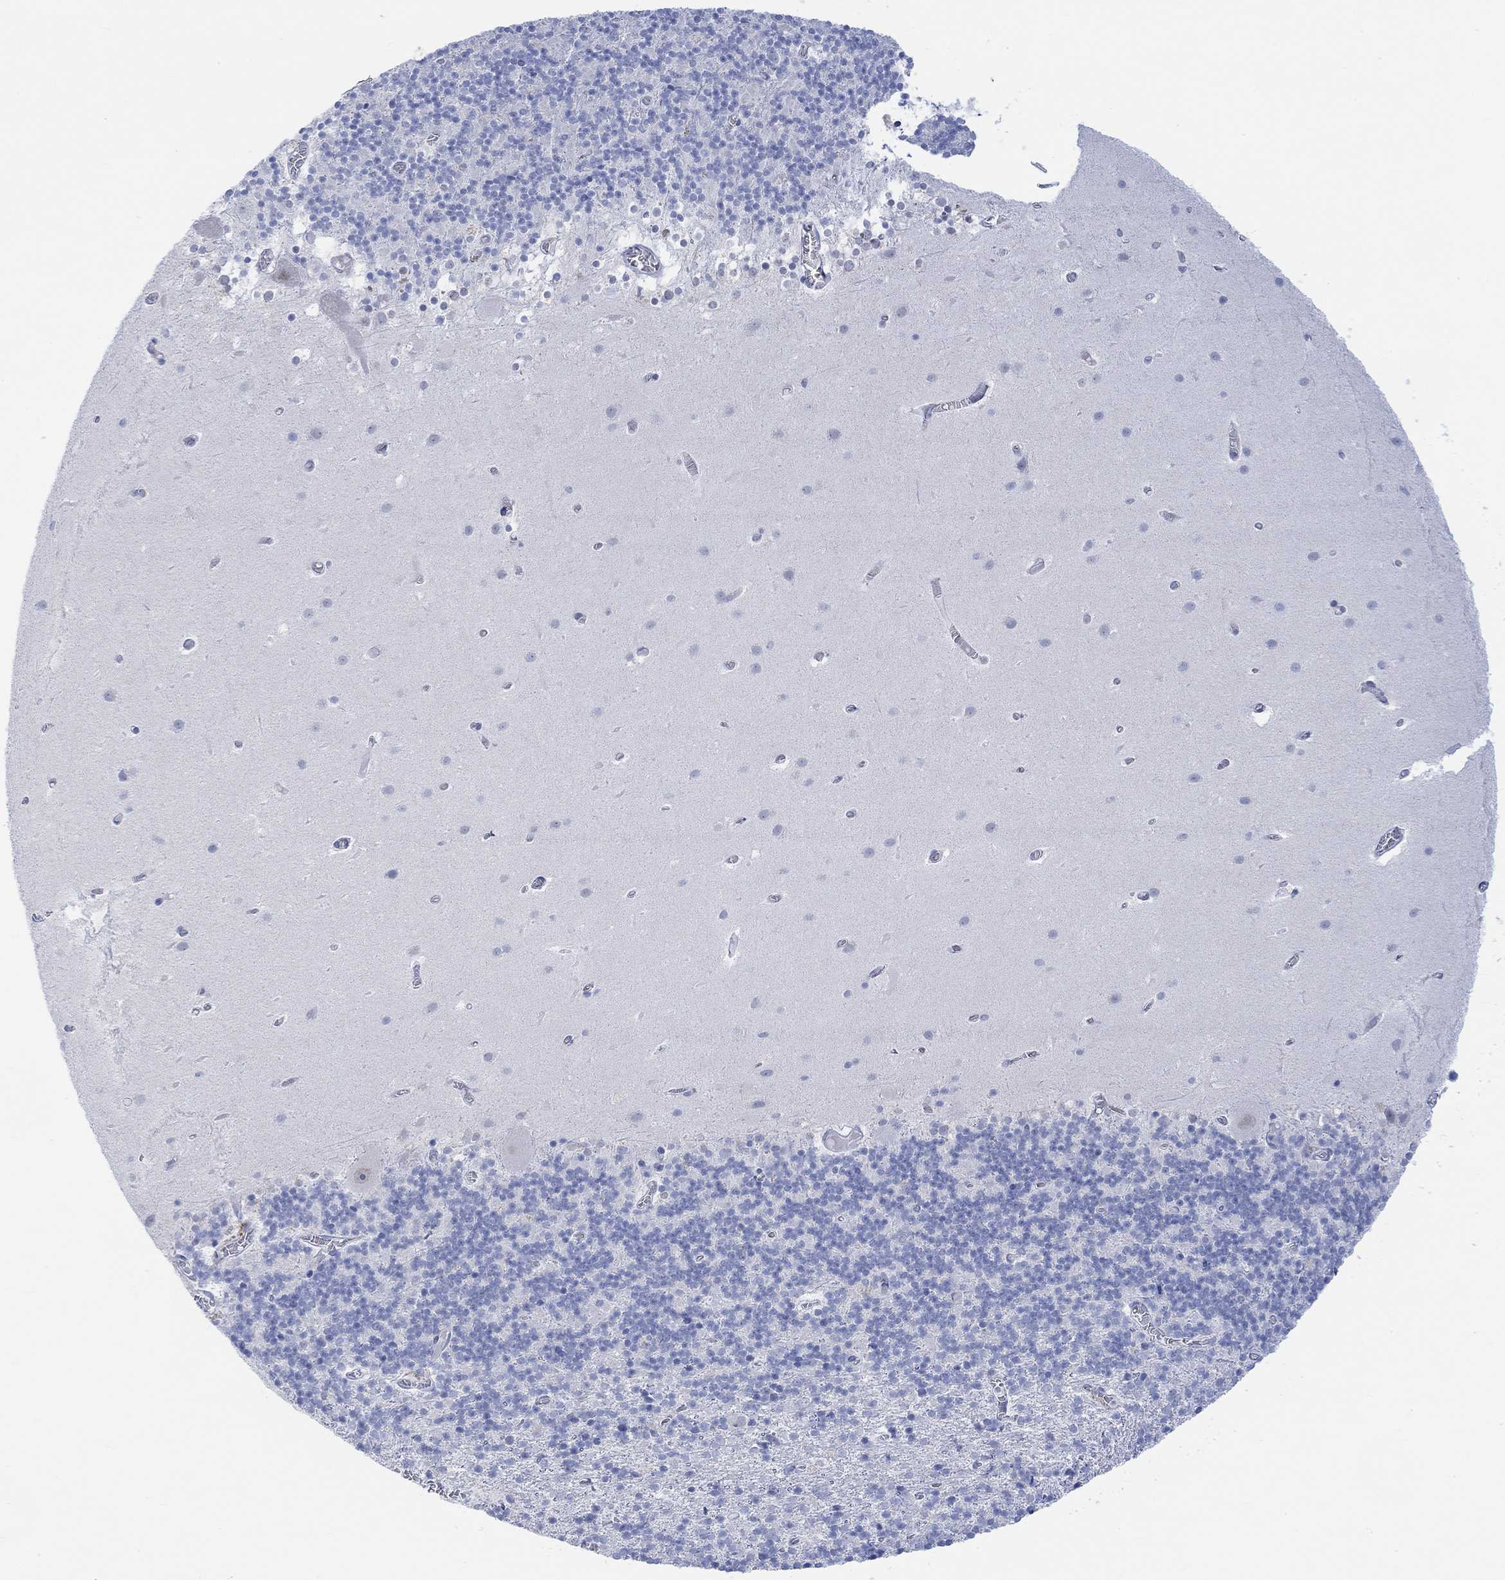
{"staining": {"intensity": "negative", "quantity": "none", "location": "none"}, "tissue": "cerebellum", "cell_type": "Cells in granular layer", "image_type": "normal", "snomed": [{"axis": "morphology", "description": "Normal tissue, NOS"}, {"axis": "topography", "description": "Cerebellum"}], "caption": "DAB immunohistochemical staining of normal cerebellum shows no significant expression in cells in granular layer.", "gene": "AK8", "patient": {"sex": "male", "age": 70}}